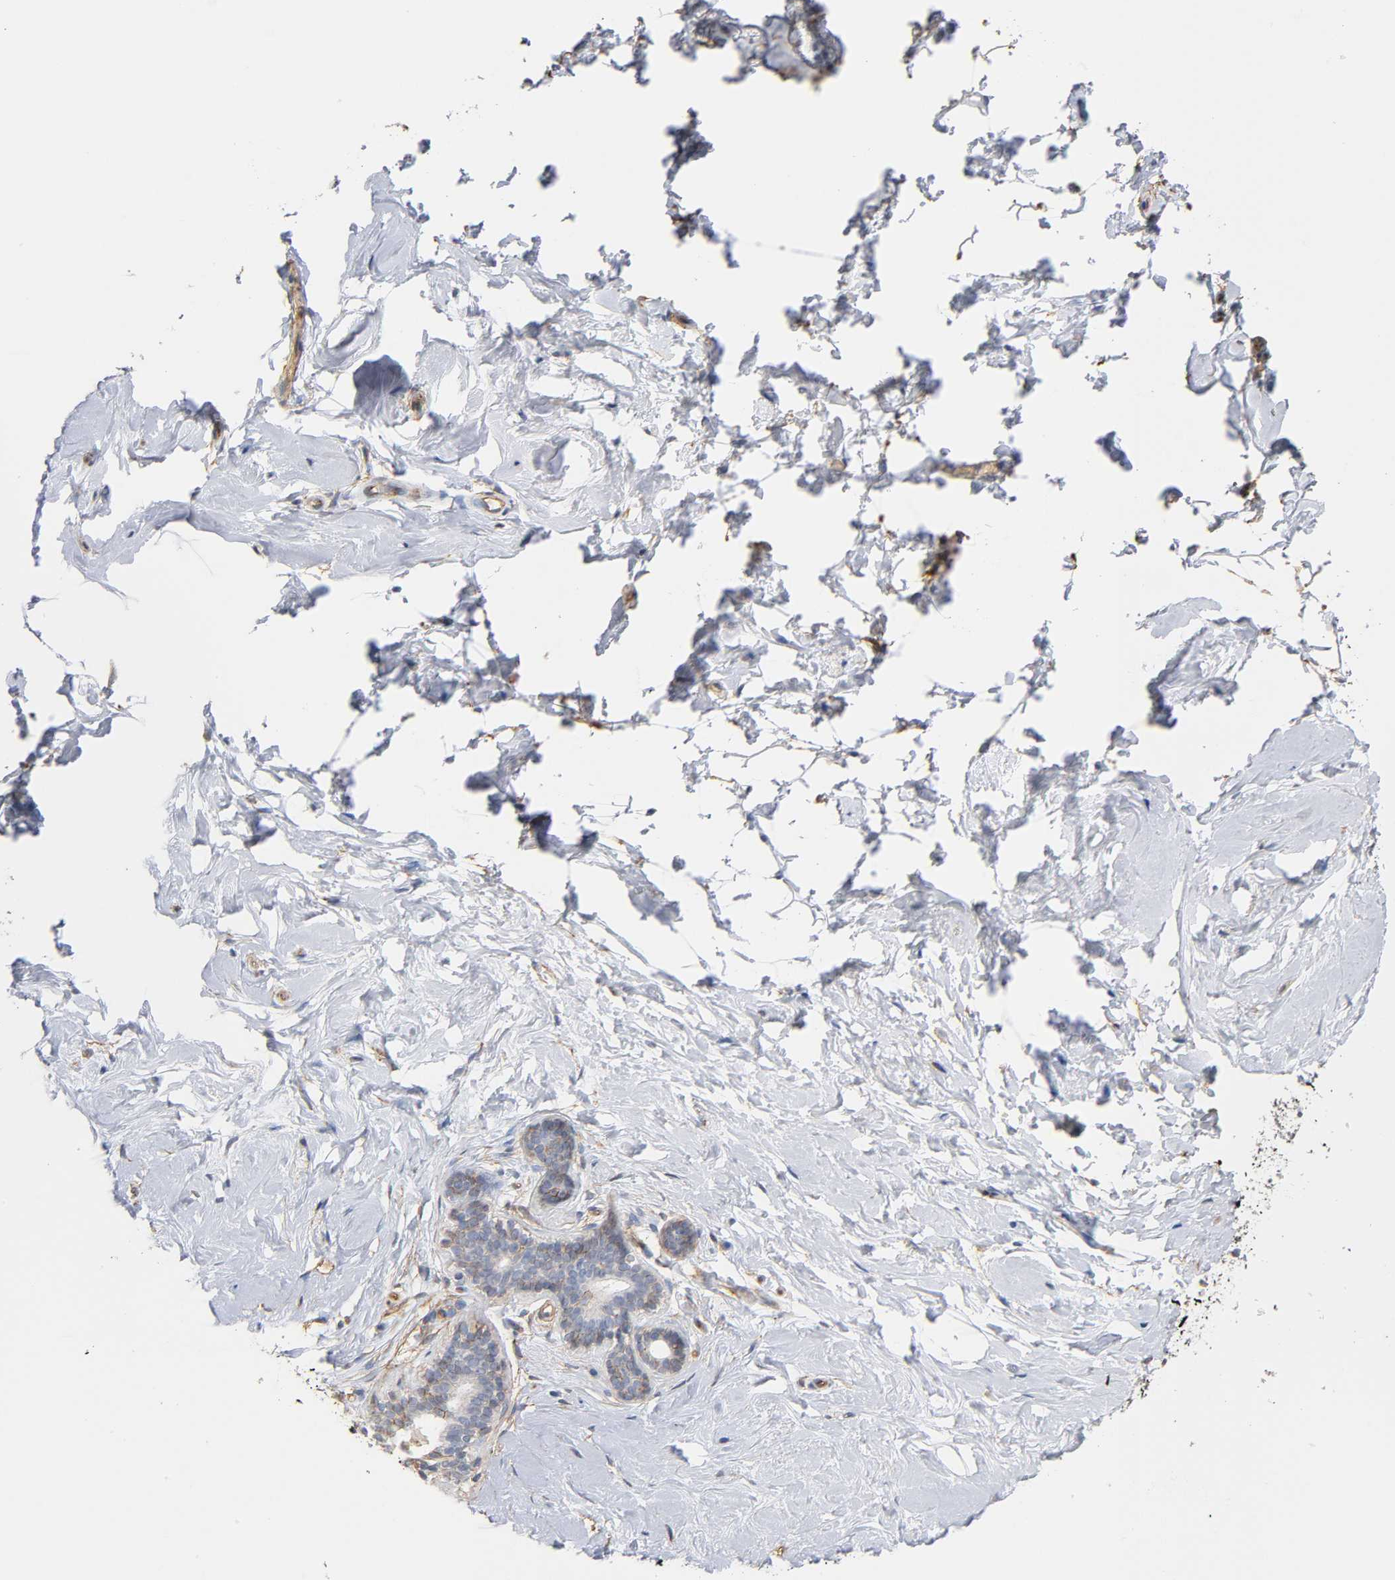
{"staining": {"intensity": "negative", "quantity": "none", "location": "none"}, "tissue": "breast", "cell_type": "Adipocytes", "image_type": "normal", "snomed": [{"axis": "morphology", "description": "Normal tissue, NOS"}, {"axis": "topography", "description": "Breast"}], "caption": "A high-resolution histopathology image shows immunohistochemistry staining of unremarkable breast, which demonstrates no significant staining in adipocytes.", "gene": "SPTAN1", "patient": {"sex": "female", "age": 52}}